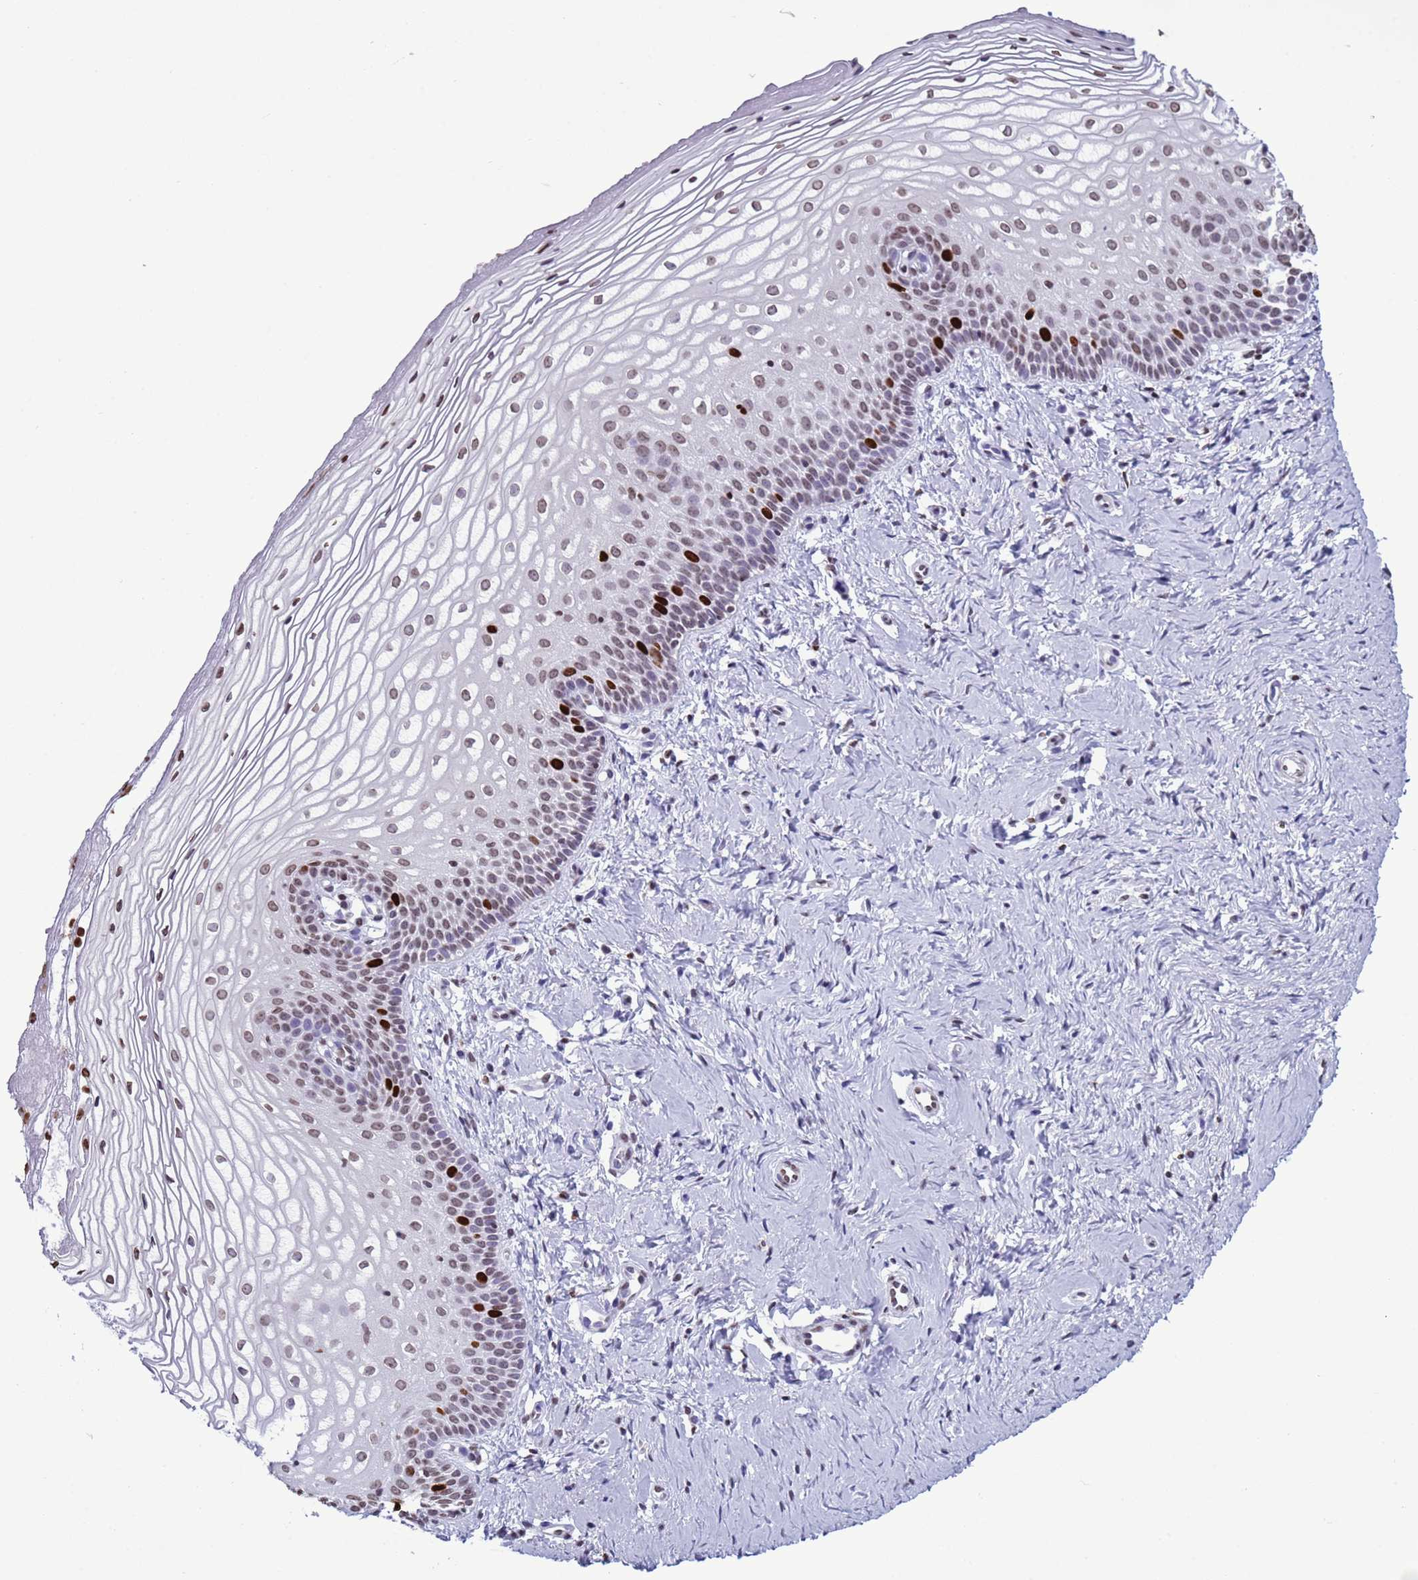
{"staining": {"intensity": "strong", "quantity": "<25%", "location": "nuclear"}, "tissue": "vagina", "cell_type": "Squamous epithelial cells", "image_type": "normal", "snomed": [{"axis": "morphology", "description": "Normal tissue, NOS"}, {"axis": "topography", "description": "Vagina"}], "caption": "DAB immunohistochemical staining of unremarkable vagina reveals strong nuclear protein staining in about <25% of squamous epithelial cells.", "gene": "H4C11", "patient": {"sex": "female", "age": 56}}